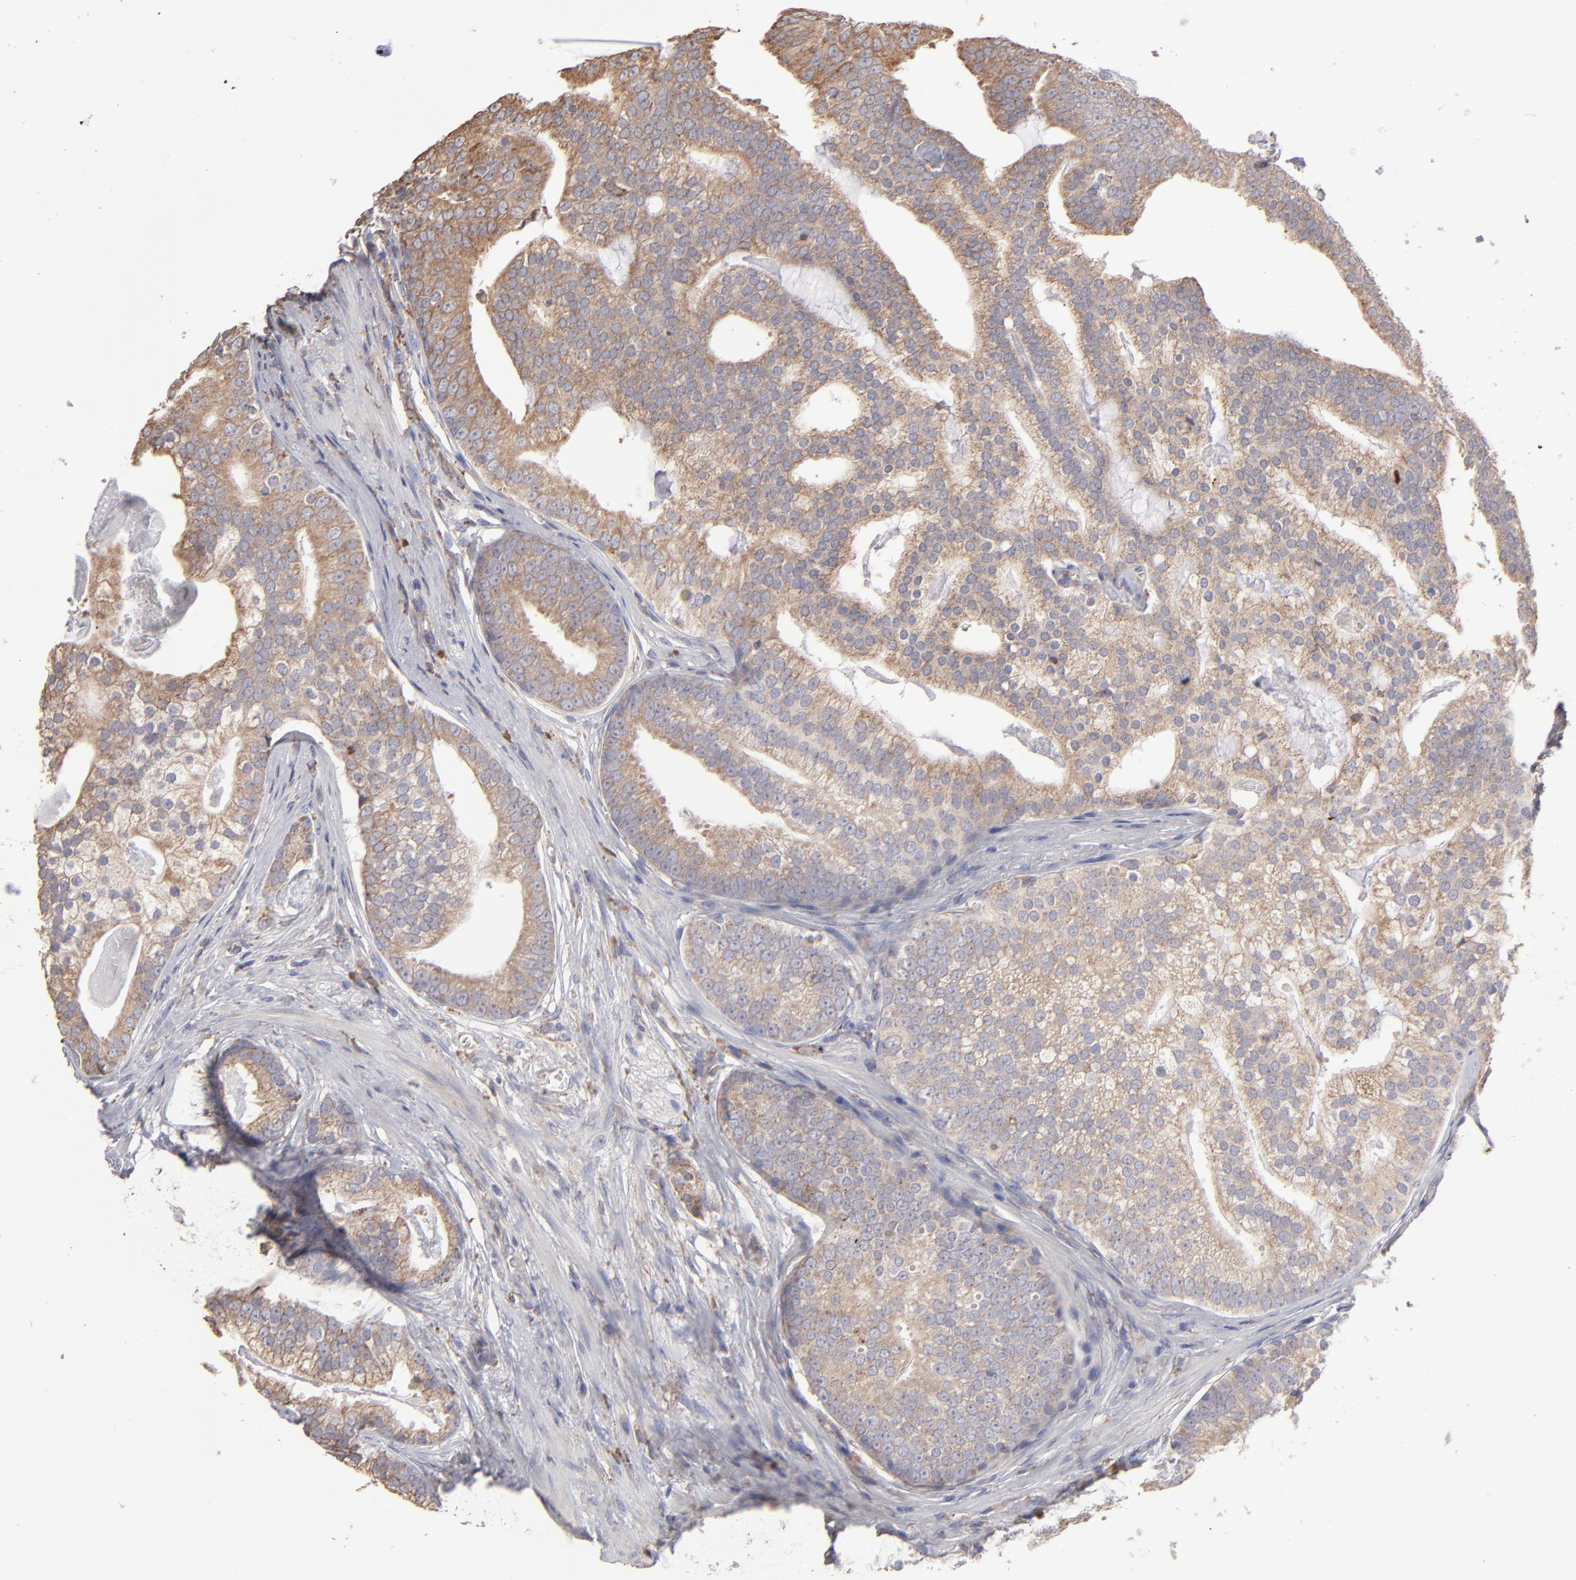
{"staining": {"intensity": "moderate", "quantity": ">75%", "location": "cytoplasmic/membranous"}, "tissue": "prostate cancer", "cell_type": "Tumor cells", "image_type": "cancer", "snomed": [{"axis": "morphology", "description": "Adenocarcinoma, Low grade"}, {"axis": "topography", "description": "Prostate"}], "caption": "Adenocarcinoma (low-grade) (prostate) stained with a brown dye exhibits moderate cytoplasmic/membranous positive expression in about >75% of tumor cells.", "gene": "CALR", "patient": {"sex": "male", "age": 58}}